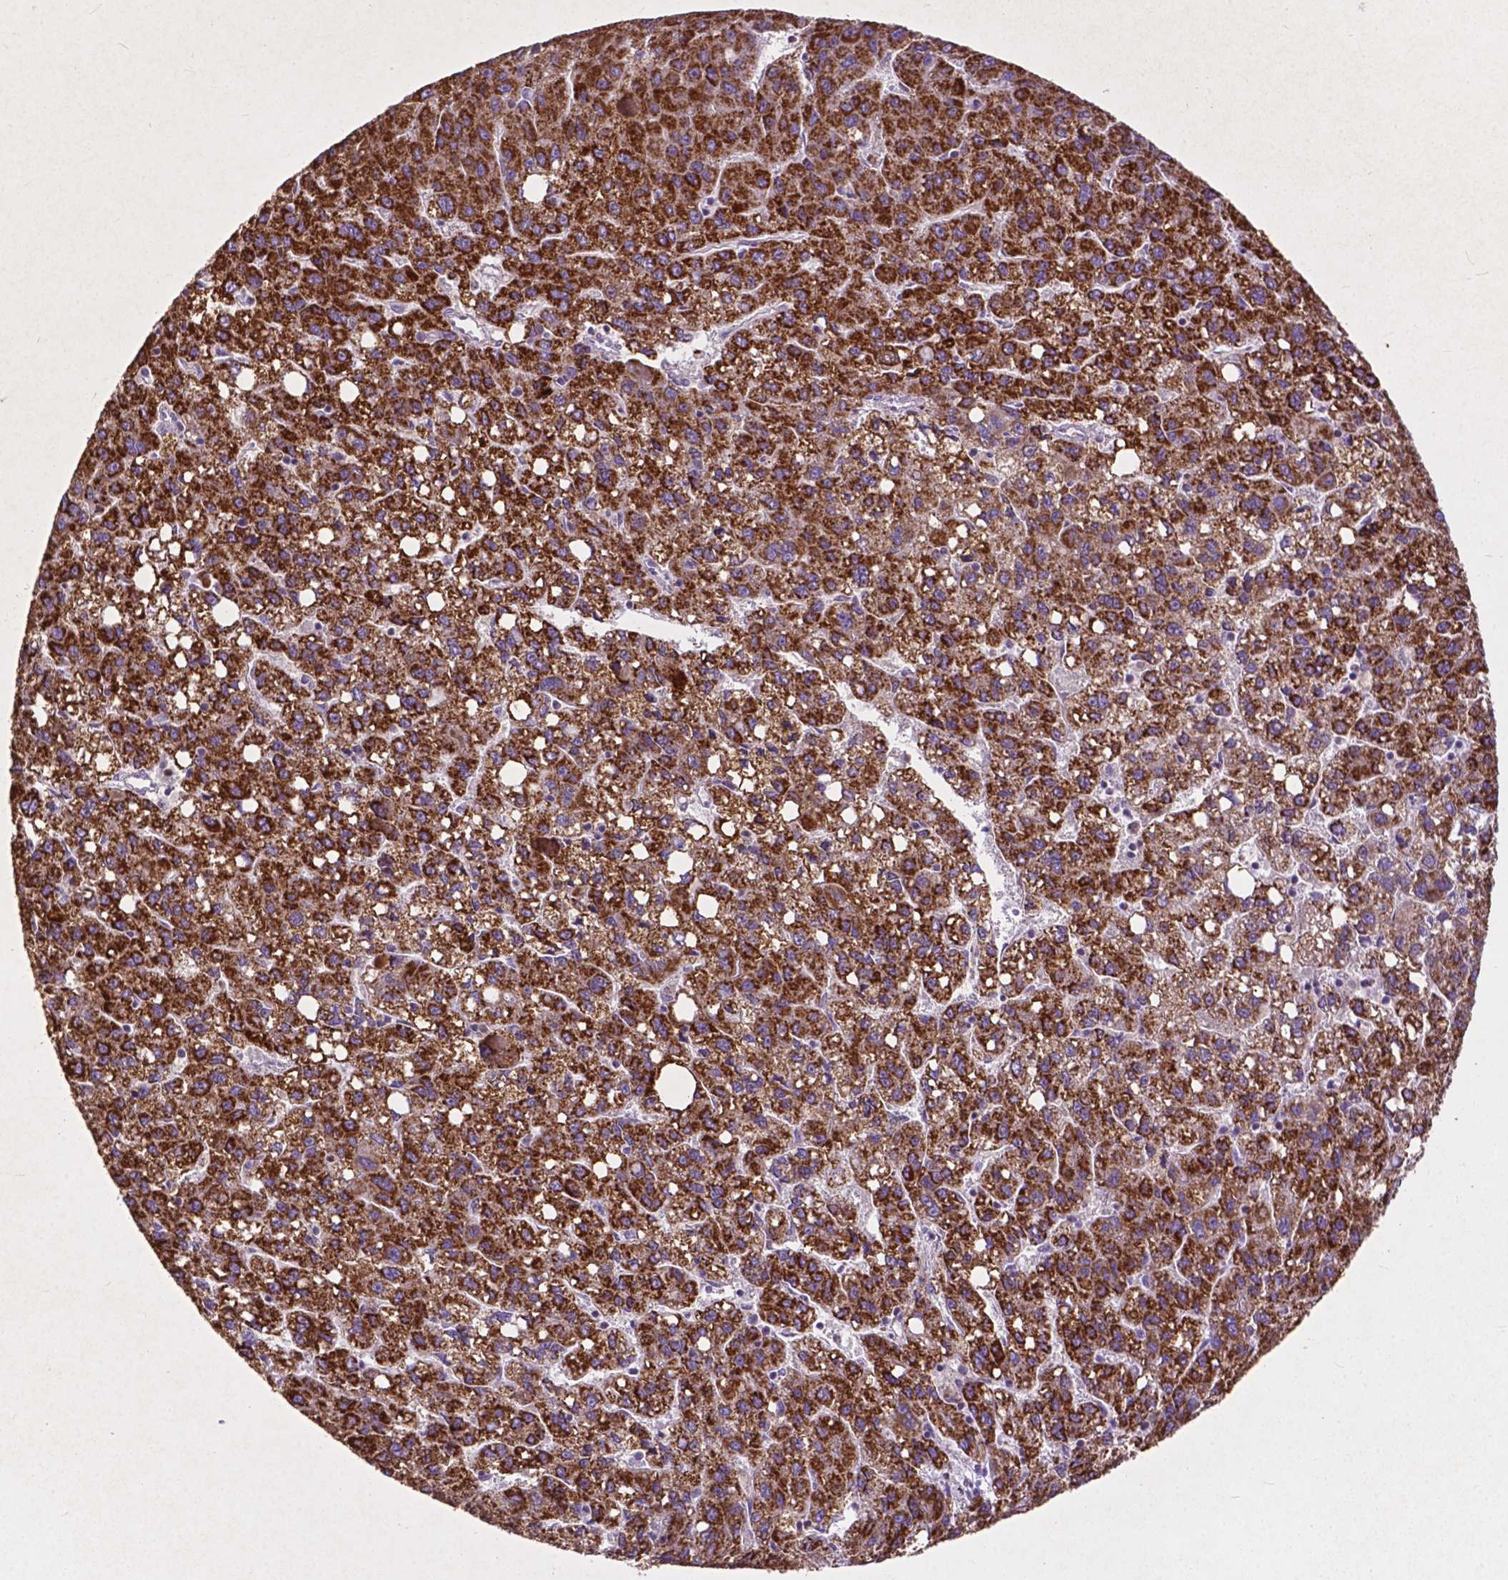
{"staining": {"intensity": "strong", "quantity": ">75%", "location": "cytoplasmic/membranous"}, "tissue": "liver cancer", "cell_type": "Tumor cells", "image_type": "cancer", "snomed": [{"axis": "morphology", "description": "Carcinoma, Hepatocellular, NOS"}, {"axis": "topography", "description": "Liver"}], "caption": "Tumor cells reveal strong cytoplasmic/membranous positivity in about >75% of cells in liver hepatocellular carcinoma. The protein of interest is shown in brown color, while the nuclei are stained blue.", "gene": "THEGL", "patient": {"sex": "female", "age": 82}}